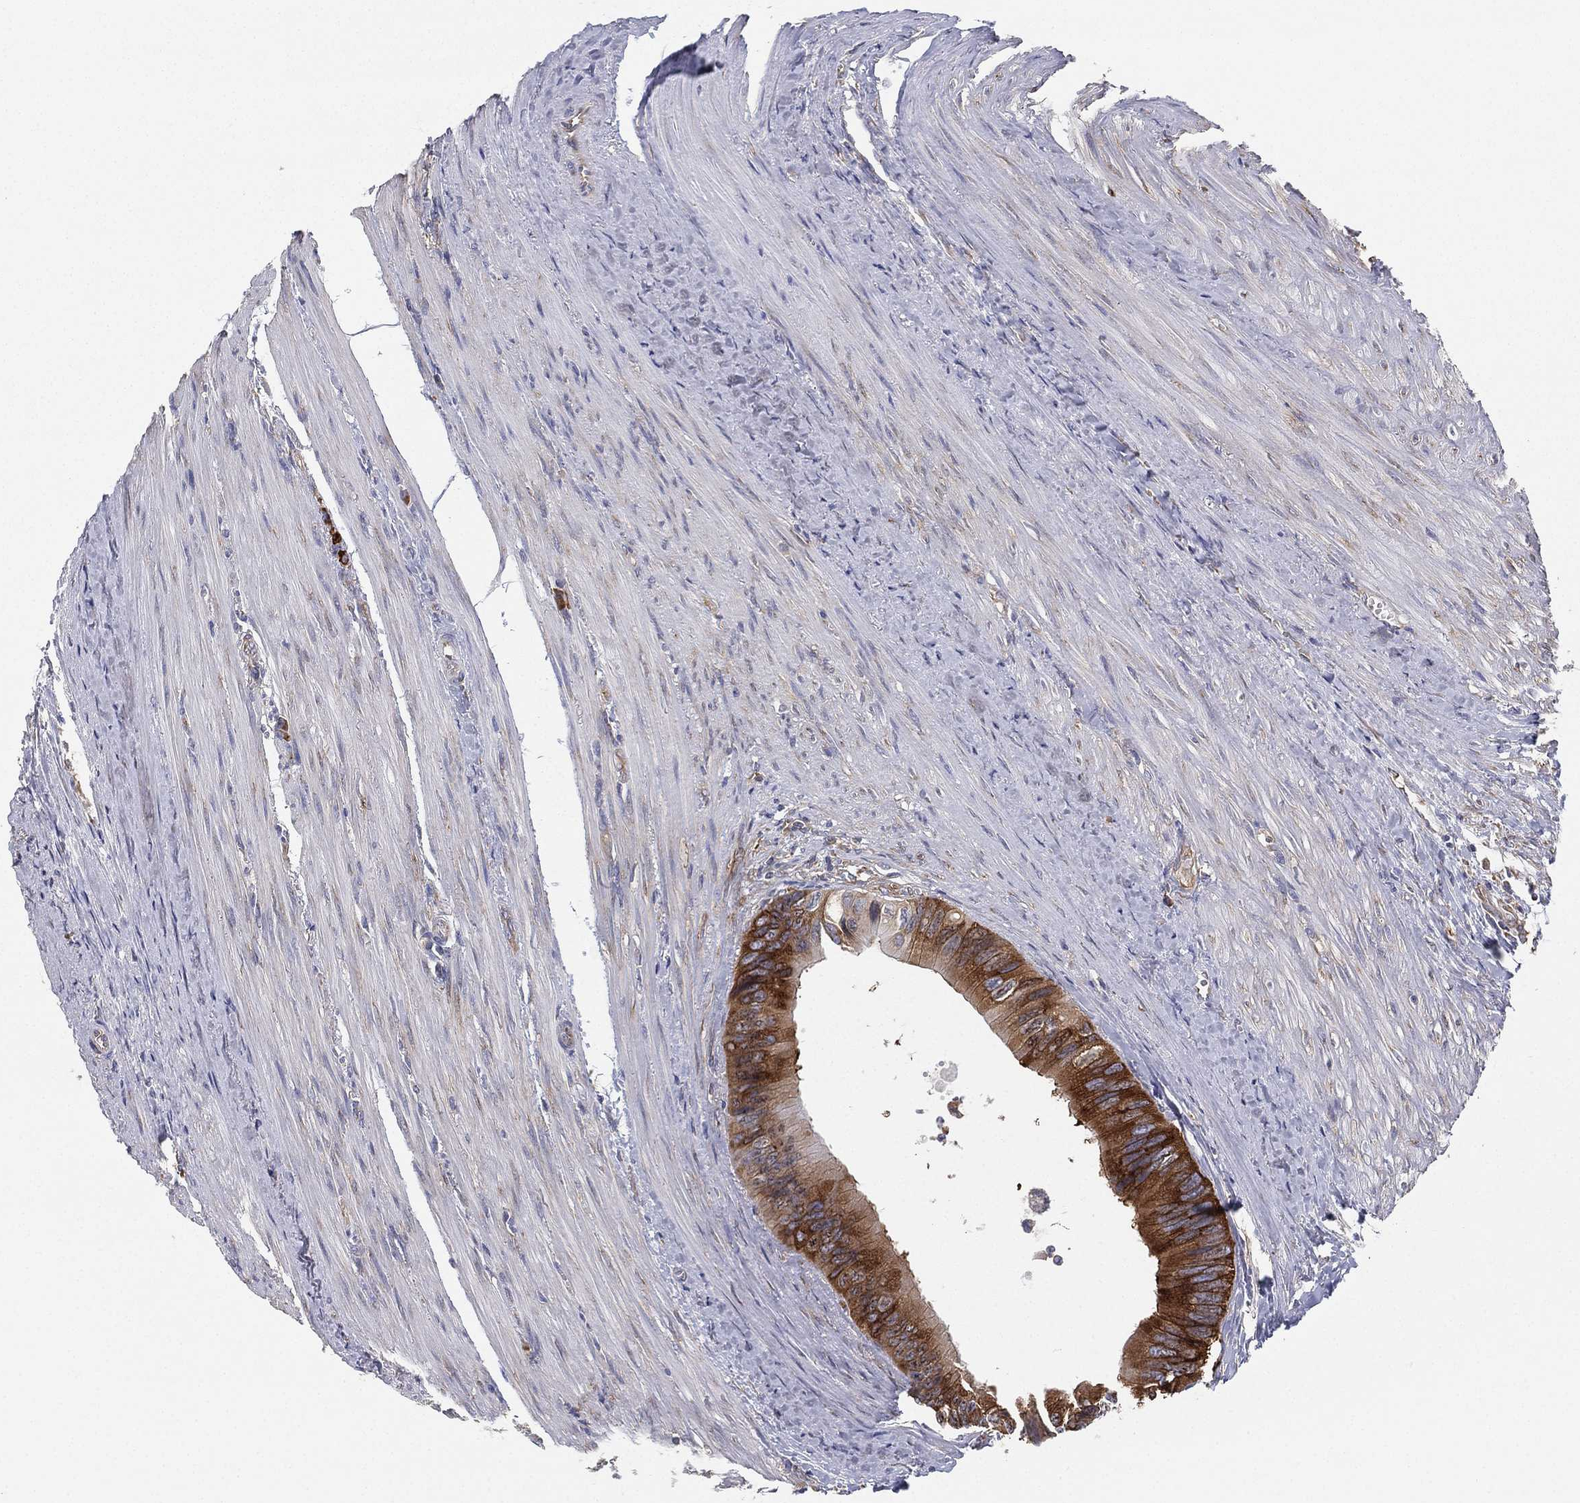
{"staining": {"intensity": "strong", "quantity": ">75%", "location": "cytoplasmic/membranous"}, "tissue": "colorectal cancer", "cell_type": "Tumor cells", "image_type": "cancer", "snomed": [{"axis": "morphology", "description": "Normal tissue, NOS"}, {"axis": "morphology", "description": "Adenocarcinoma, NOS"}, {"axis": "topography", "description": "Colon"}], "caption": "Colorectal adenocarcinoma was stained to show a protein in brown. There is high levels of strong cytoplasmic/membranous expression in about >75% of tumor cells. The protein of interest is stained brown, and the nuclei are stained in blue (DAB (3,3'-diaminobenzidine) IHC with brightfield microscopy, high magnification).", "gene": "FARSA", "patient": {"sex": "male", "age": 65}}